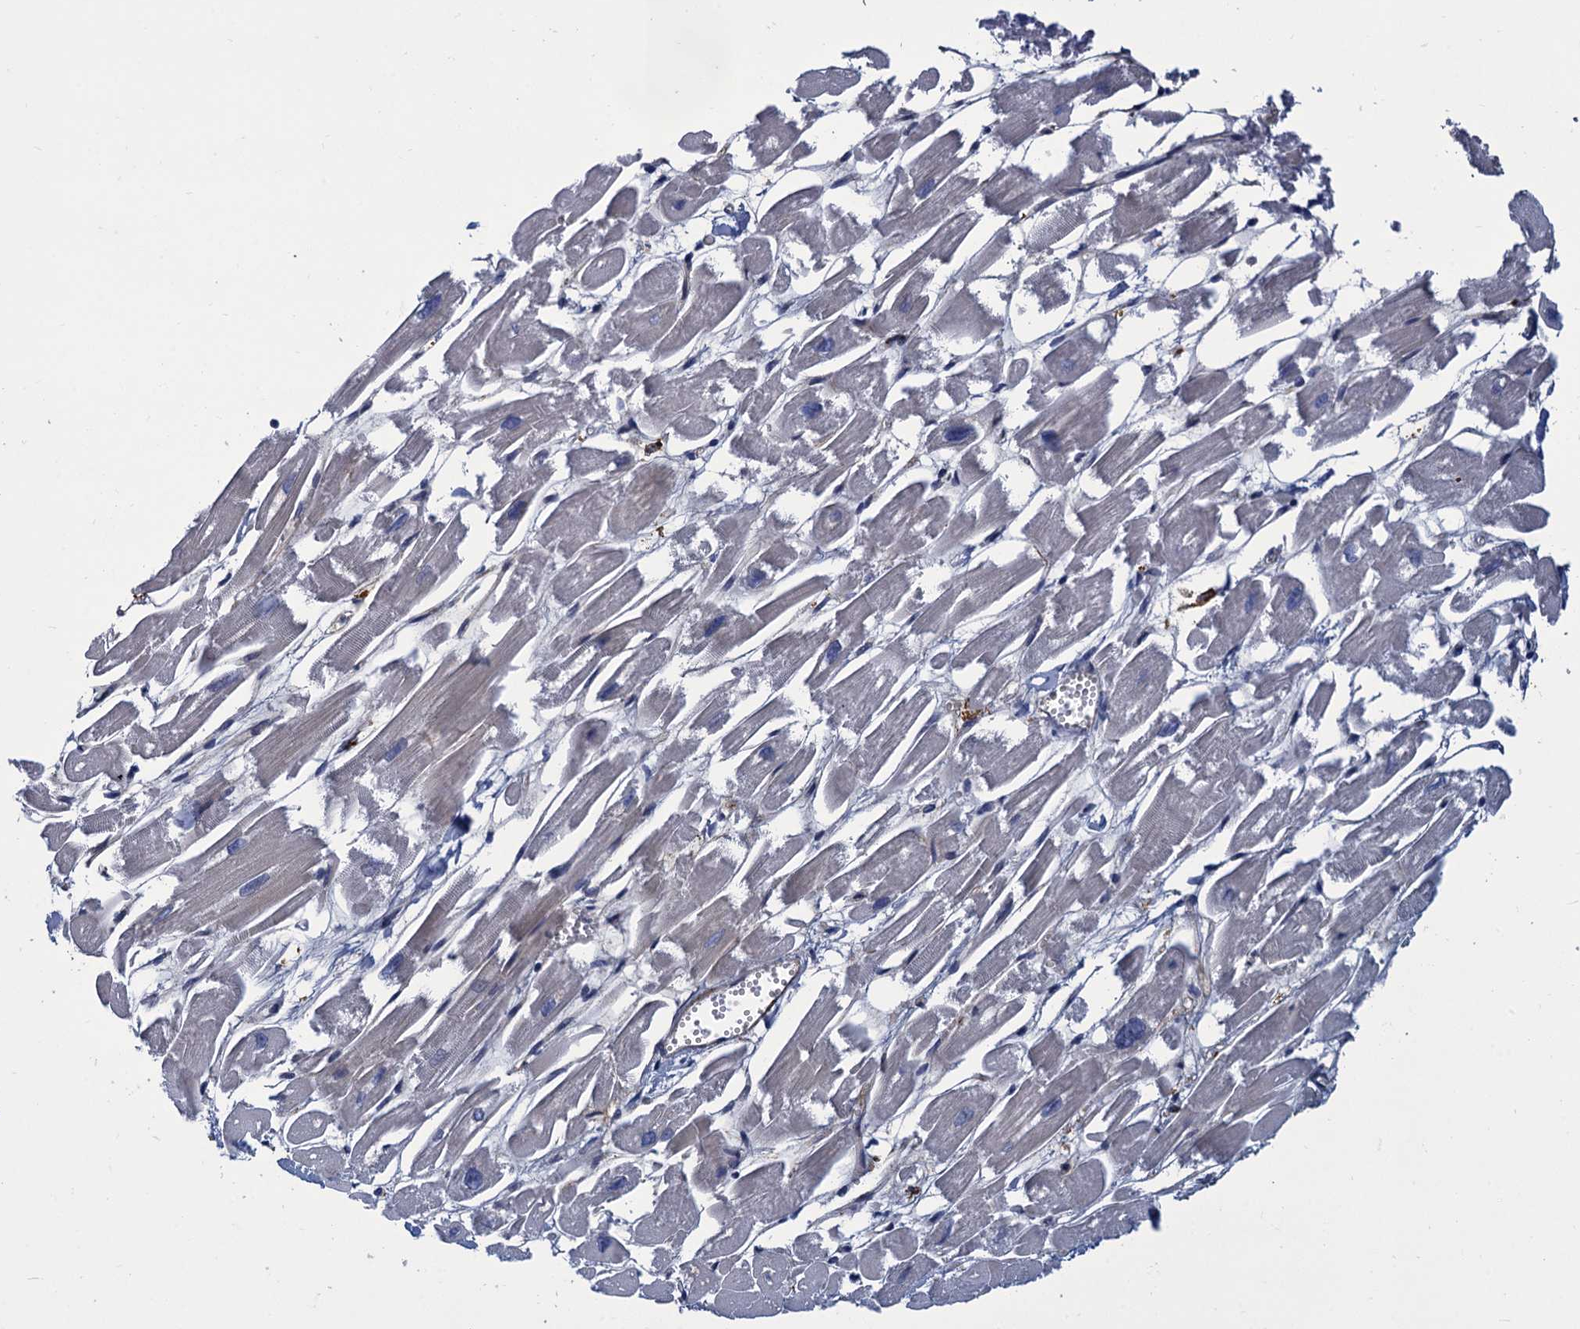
{"staining": {"intensity": "negative", "quantity": "none", "location": "none"}, "tissue": "heart muscle", "cell_type": "Cardiomyocytes", "image_type": "normal", "snomed": [{"axis": "morphology", "description": "Normal tissue, NOS"}, {"axis": "topography", "description": "Heart"}], "caption": "Histopathology image shows no protein expression in cardiomyocytes of unremarkable heart muscle. (Immunohistochemistry, brightfield microscopy, high magnification).", "gene": "DNHD1", "patient": {"sex": "male", "age": 54}}